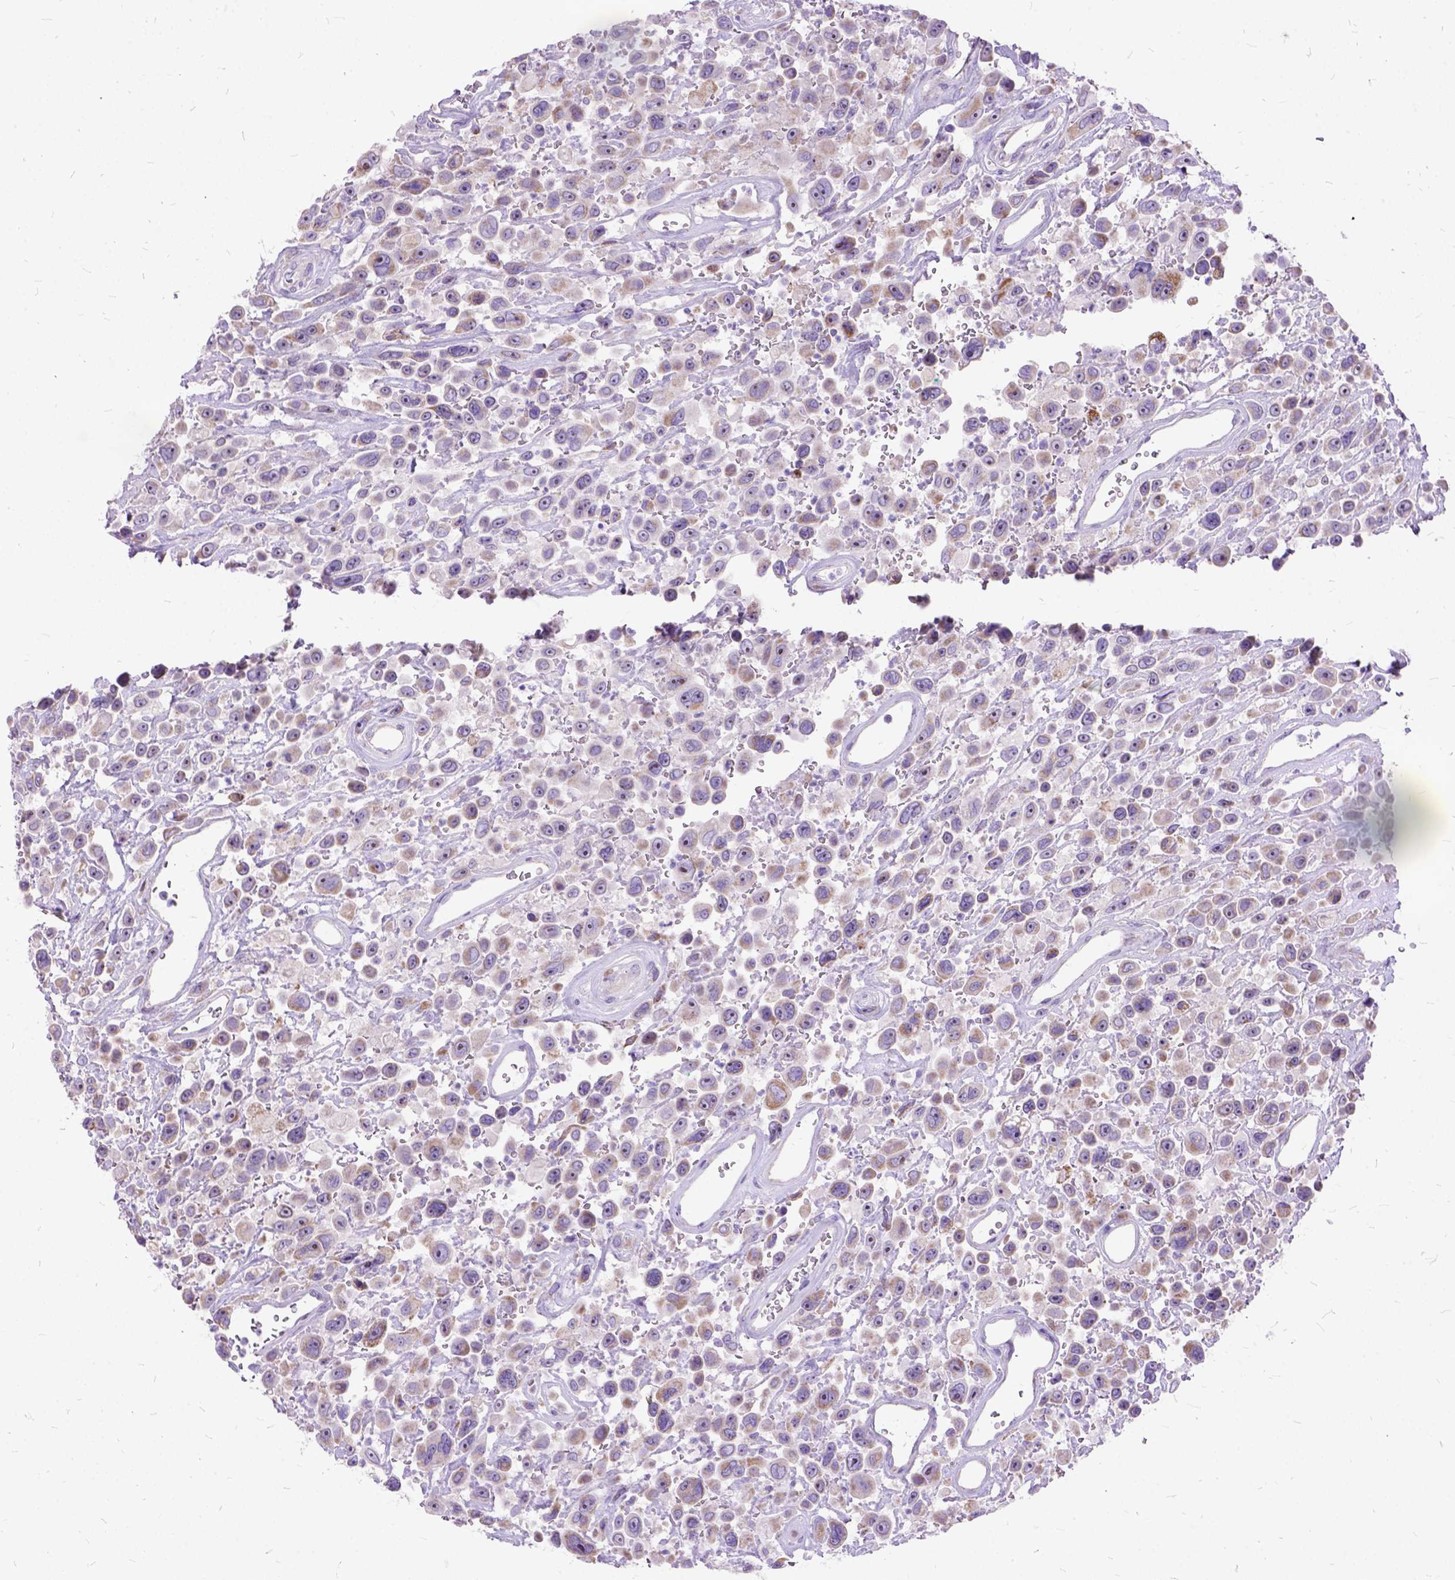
{"staining": {"intensity": "weak", "quantity": ">75%", "location": "cytoplasmic/membranous"}, "tissue": "urothelial cancer", "cell_type": "Tumor cells", "image_type": "cancer", "snomed": [{"axis": "morphology", "description": "Urothelial carcinoma, High grade"}, {"axis": "topography", "description": "Urinary bladder"}], "caption": "High-power microscopy captured an immunohistochemistry histopathology image of urothelial carcinoma (high-grade), revealing weak cytoplasmic/membranous staining in approximately >75% of tumor cells.", "gene": "CTAG2", "patient": {"sex": "male", "age": 53}}